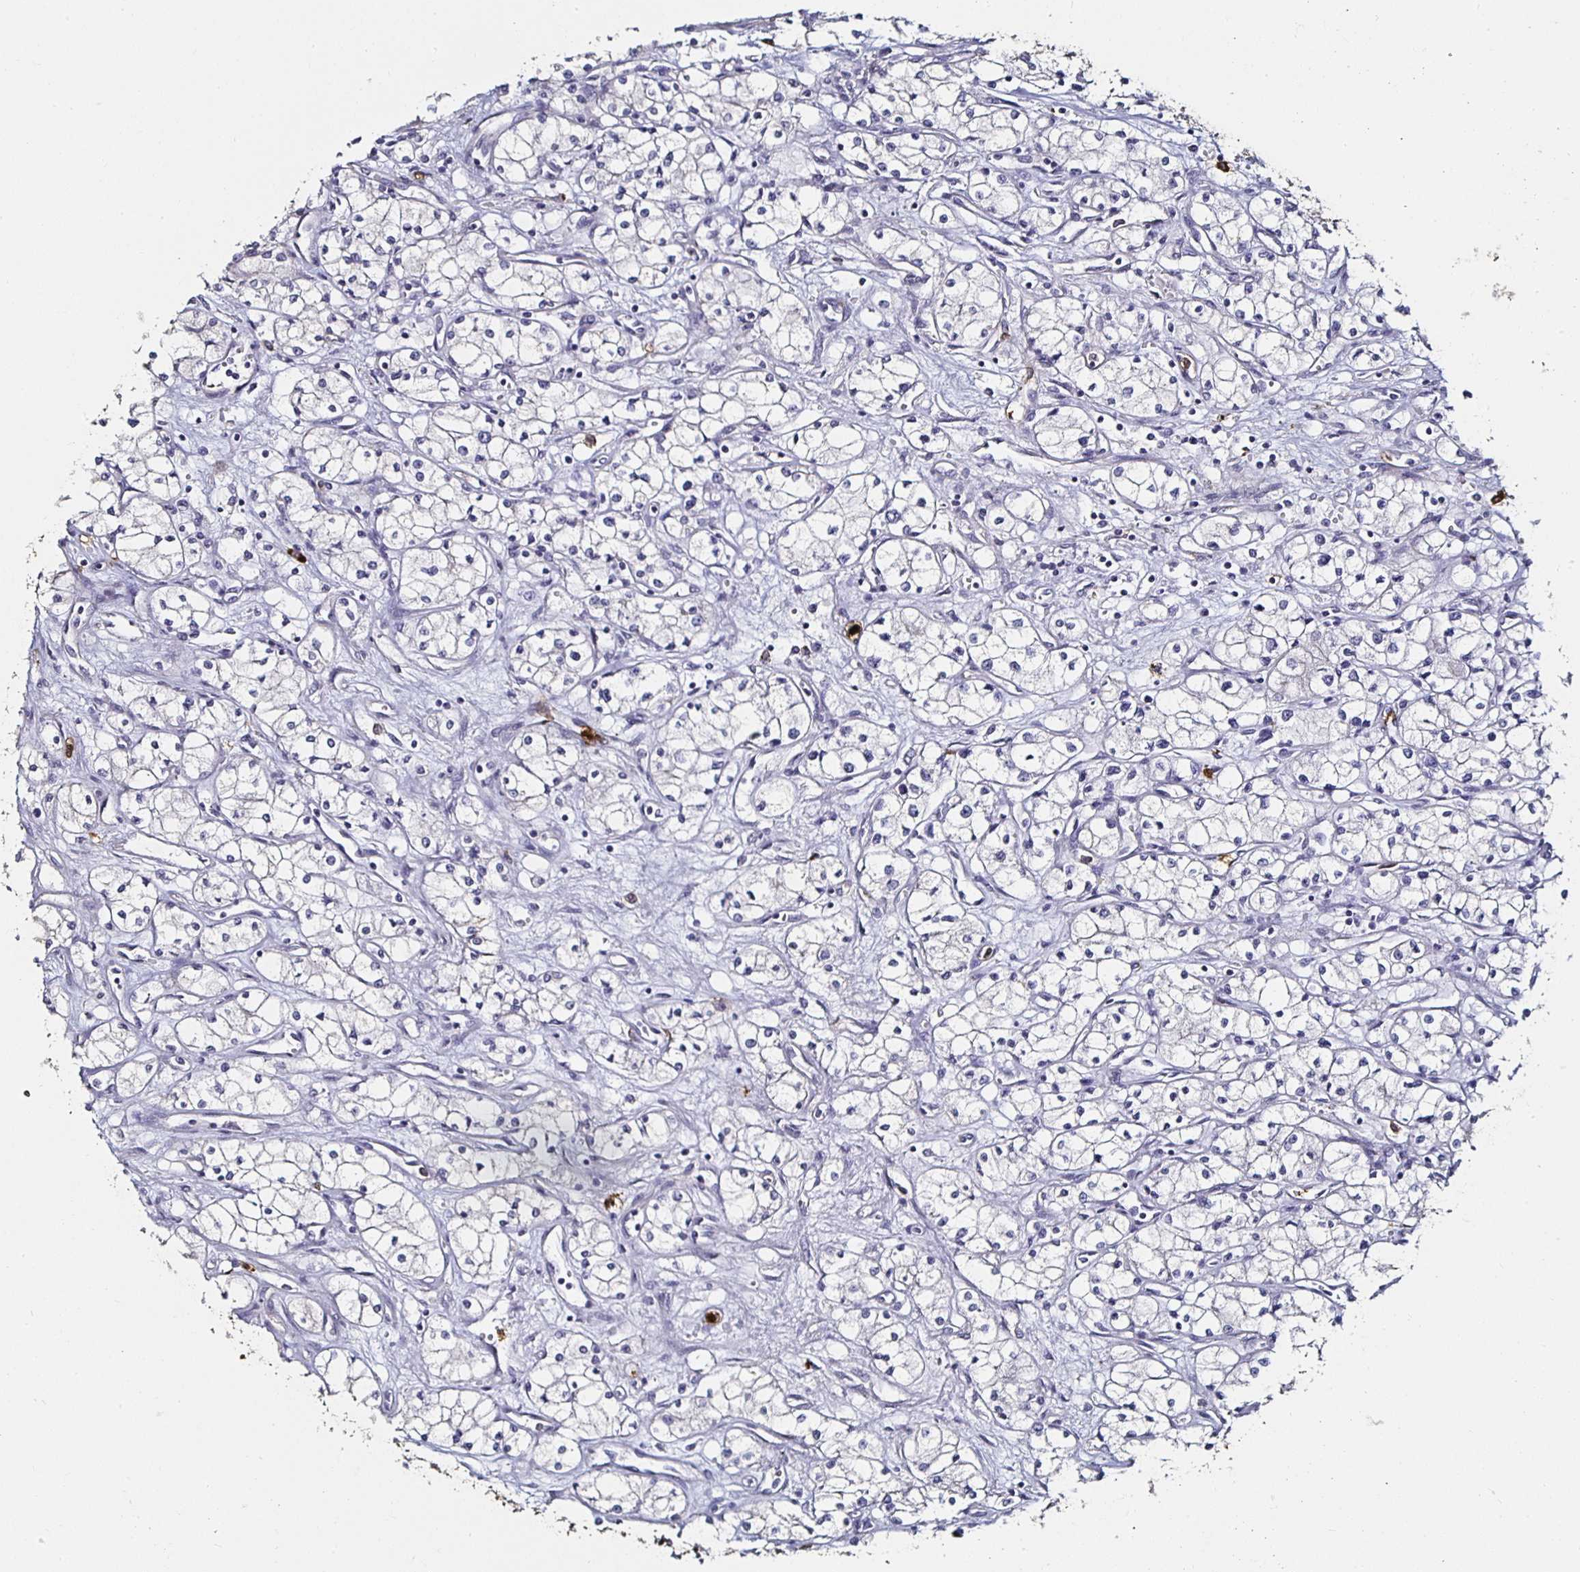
{"staining": {"intensity": "negative", "quantity": "none", "location": "none"}, "tissue": "renal cancer", "cell_type": "Tumor cells", "image_type": "cancer", "snomed": [{"axis": "morphology", "description": "Normal tissue, NOS"}, {"axis": "morphology", "description": "Adenocarcinoma, NOS"}, {"axis": "topography", "description": "Kidney"}], "caption": "This is an immunohistochemistry photomicrograph of adenocarcinoma (renal). There is no staining in tumor cells.", "gene": "TLR4", "patient": {"sex": "male", "age": 59}}